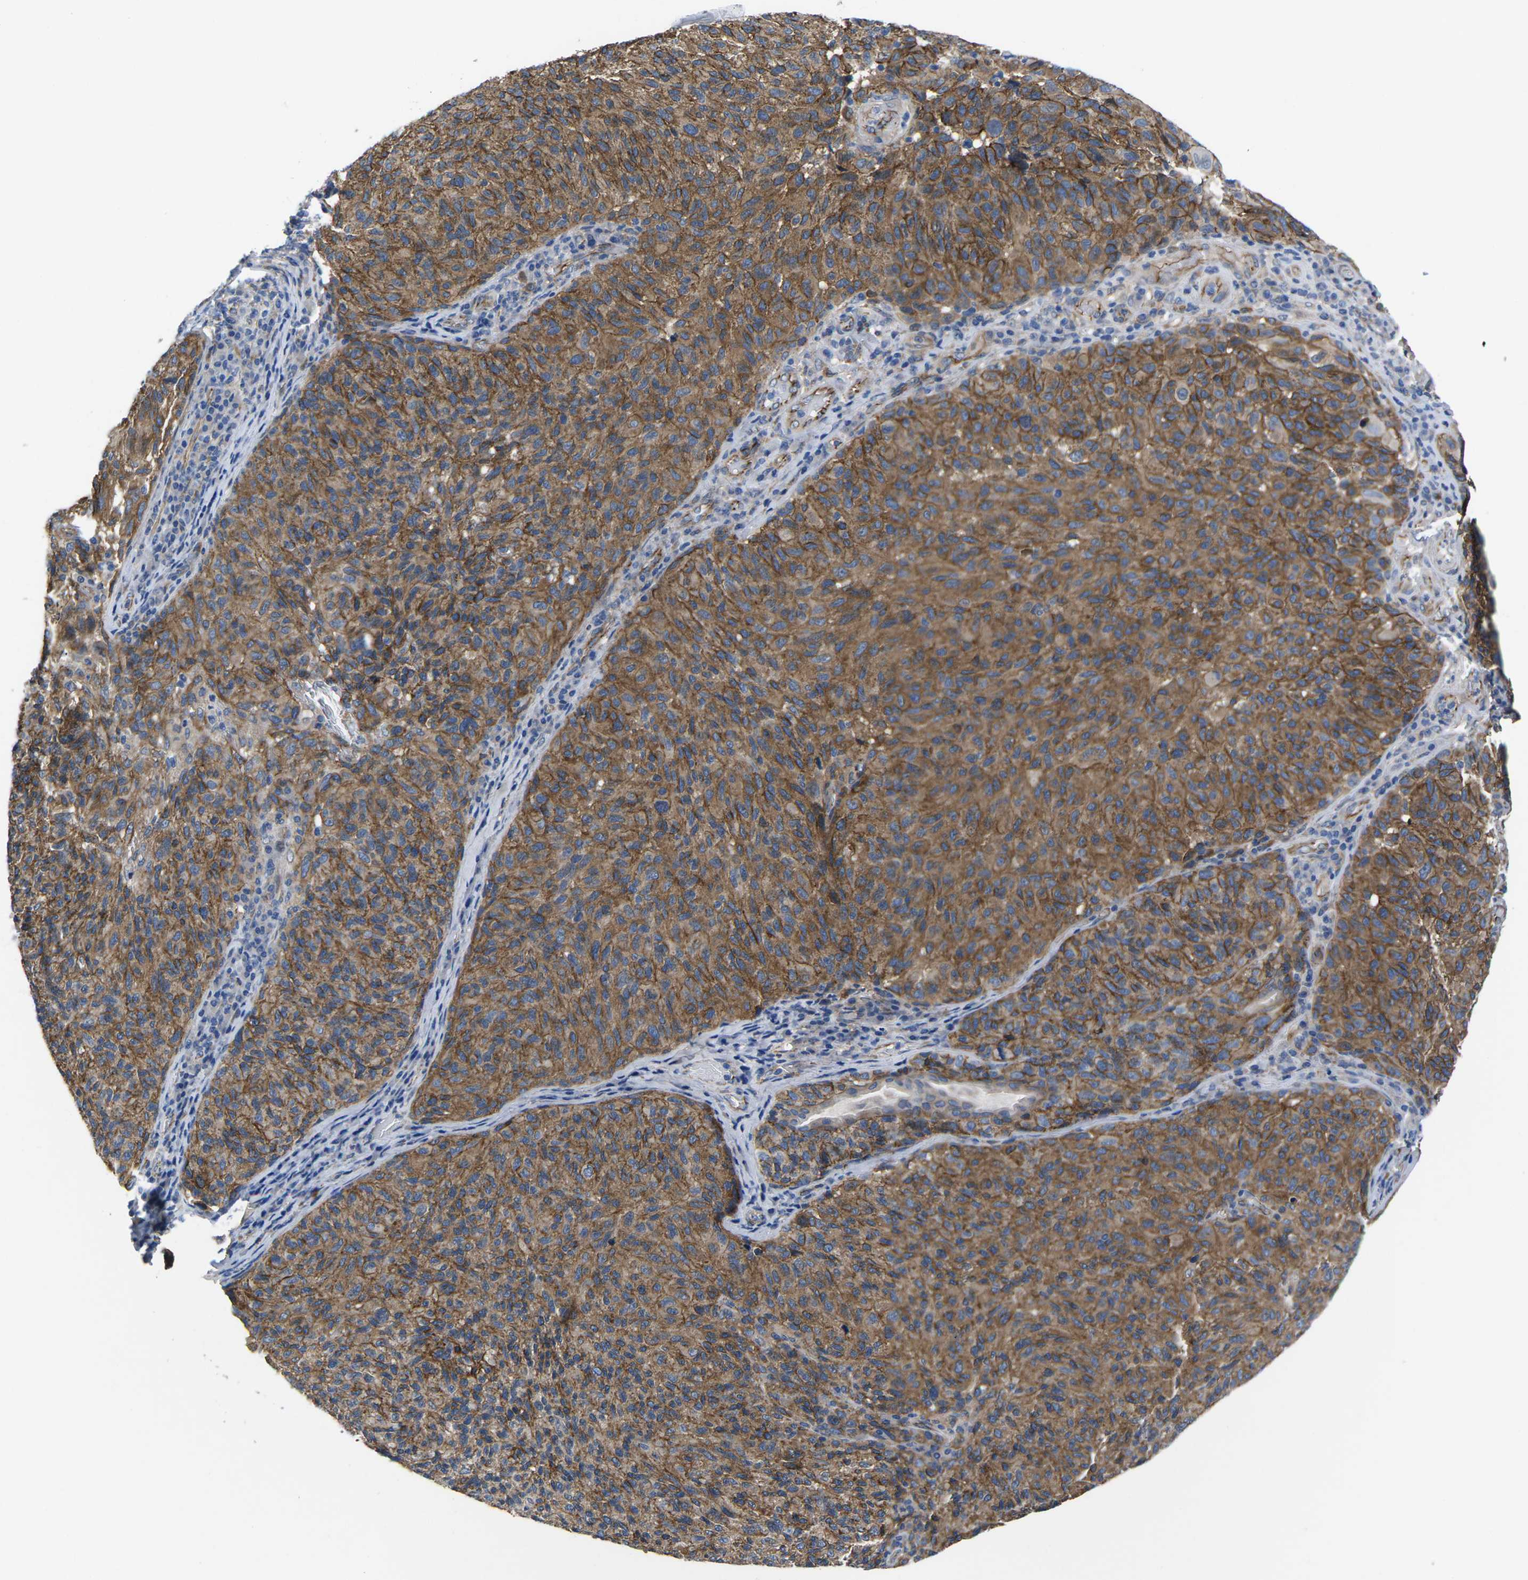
{"staining": {"intensity": "strong", "quantity": ">75%", "location": "cytoplasmic/membranous"}, "tissue": "melanoma", "cell_type": "Tumor cells", "image_type": "cancer", "snomed": [{"axis": "morphology", "description": "Malignant melanoma, NOS"}, {"axis": "topography", "description": "Skin"}], "caption": "A brown stain labels strong cytoplasmic/membranous expression of a protein in melanoma tumor cells.", "gene": "CTNND1", "patient": {"sex": "female", "age": 73}}